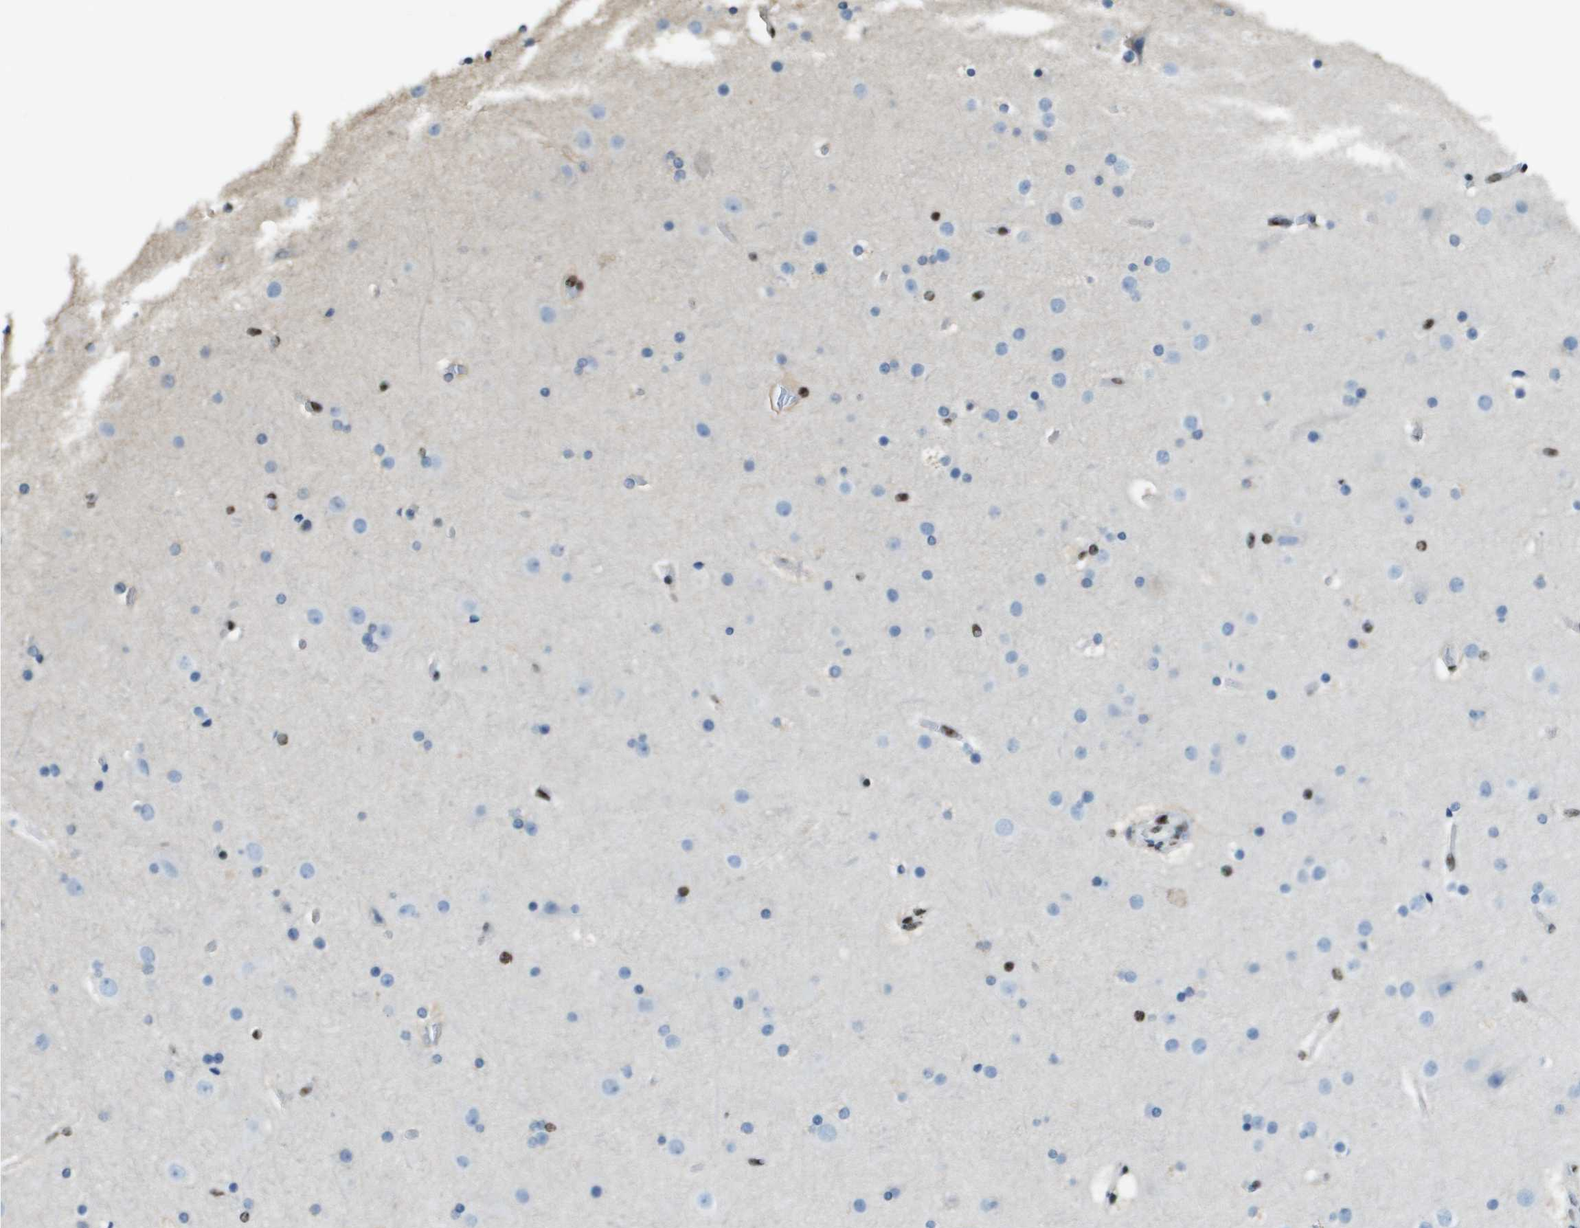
{"staining": {"intensity": "negative", "quantity": "none", "location": "none"}, "tissue": "cerebral cortex", "cell_type": "Endothelial cells", "image_type": "normal", "snomed": [{"axis": "morphology", "description": "Normal tissue, NOS"}, {"axis": "topography", "description": "Cerebral cortex"}], "caption": "Immunohistochemistry of unremarkable cerebral cortex displays no positivity in endothelial cells. Brightfield microscopy of immunohistochemistry stained with DAB (brown) and hematoxylin (blue), captured at high magnification.", "gene": "SP100", "patient": {"sex": "male", "age": 57}}